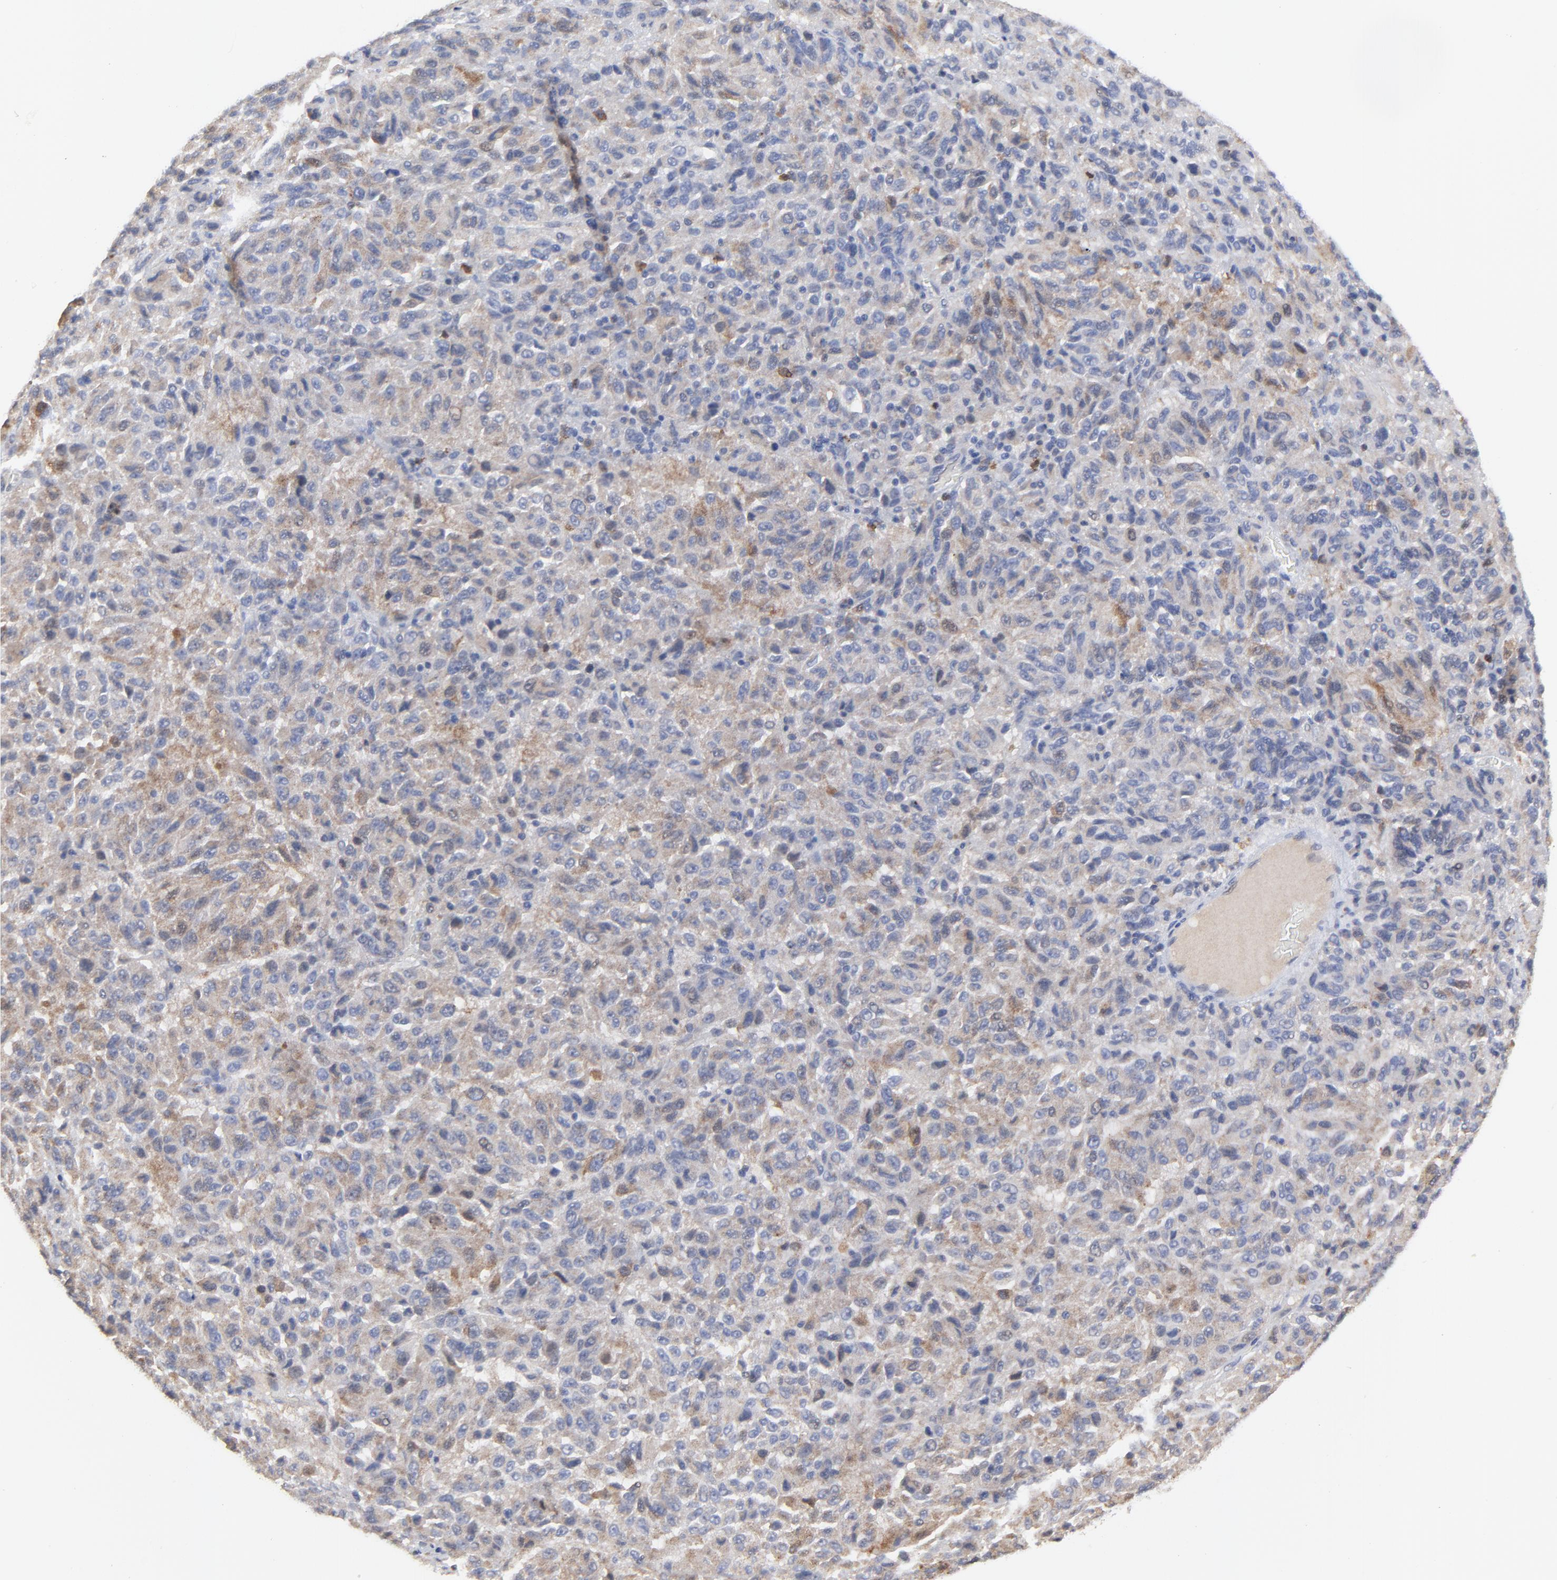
{"staining": {"intensity": "weak", "quantity": "25%-75%", "location": "cytoplasmic/membranous"}, "tissue": "melanoma", "cell_type": "Tumor cells", "image_type": "cancer", "snomed": [{"axis": "morphology", "description": "Malignant melanoma, Metastatic site"}, {"axis": "topography", "description": "Lung"}], "caption": "There is low levels of weak cytoplasmic/membranous positivity in tumor cells of melanoma, as demonstrated by immunohistochemical staining (brown color).", "gene": "NCAPH", "patient": {"sex": "male", "age": 64}}